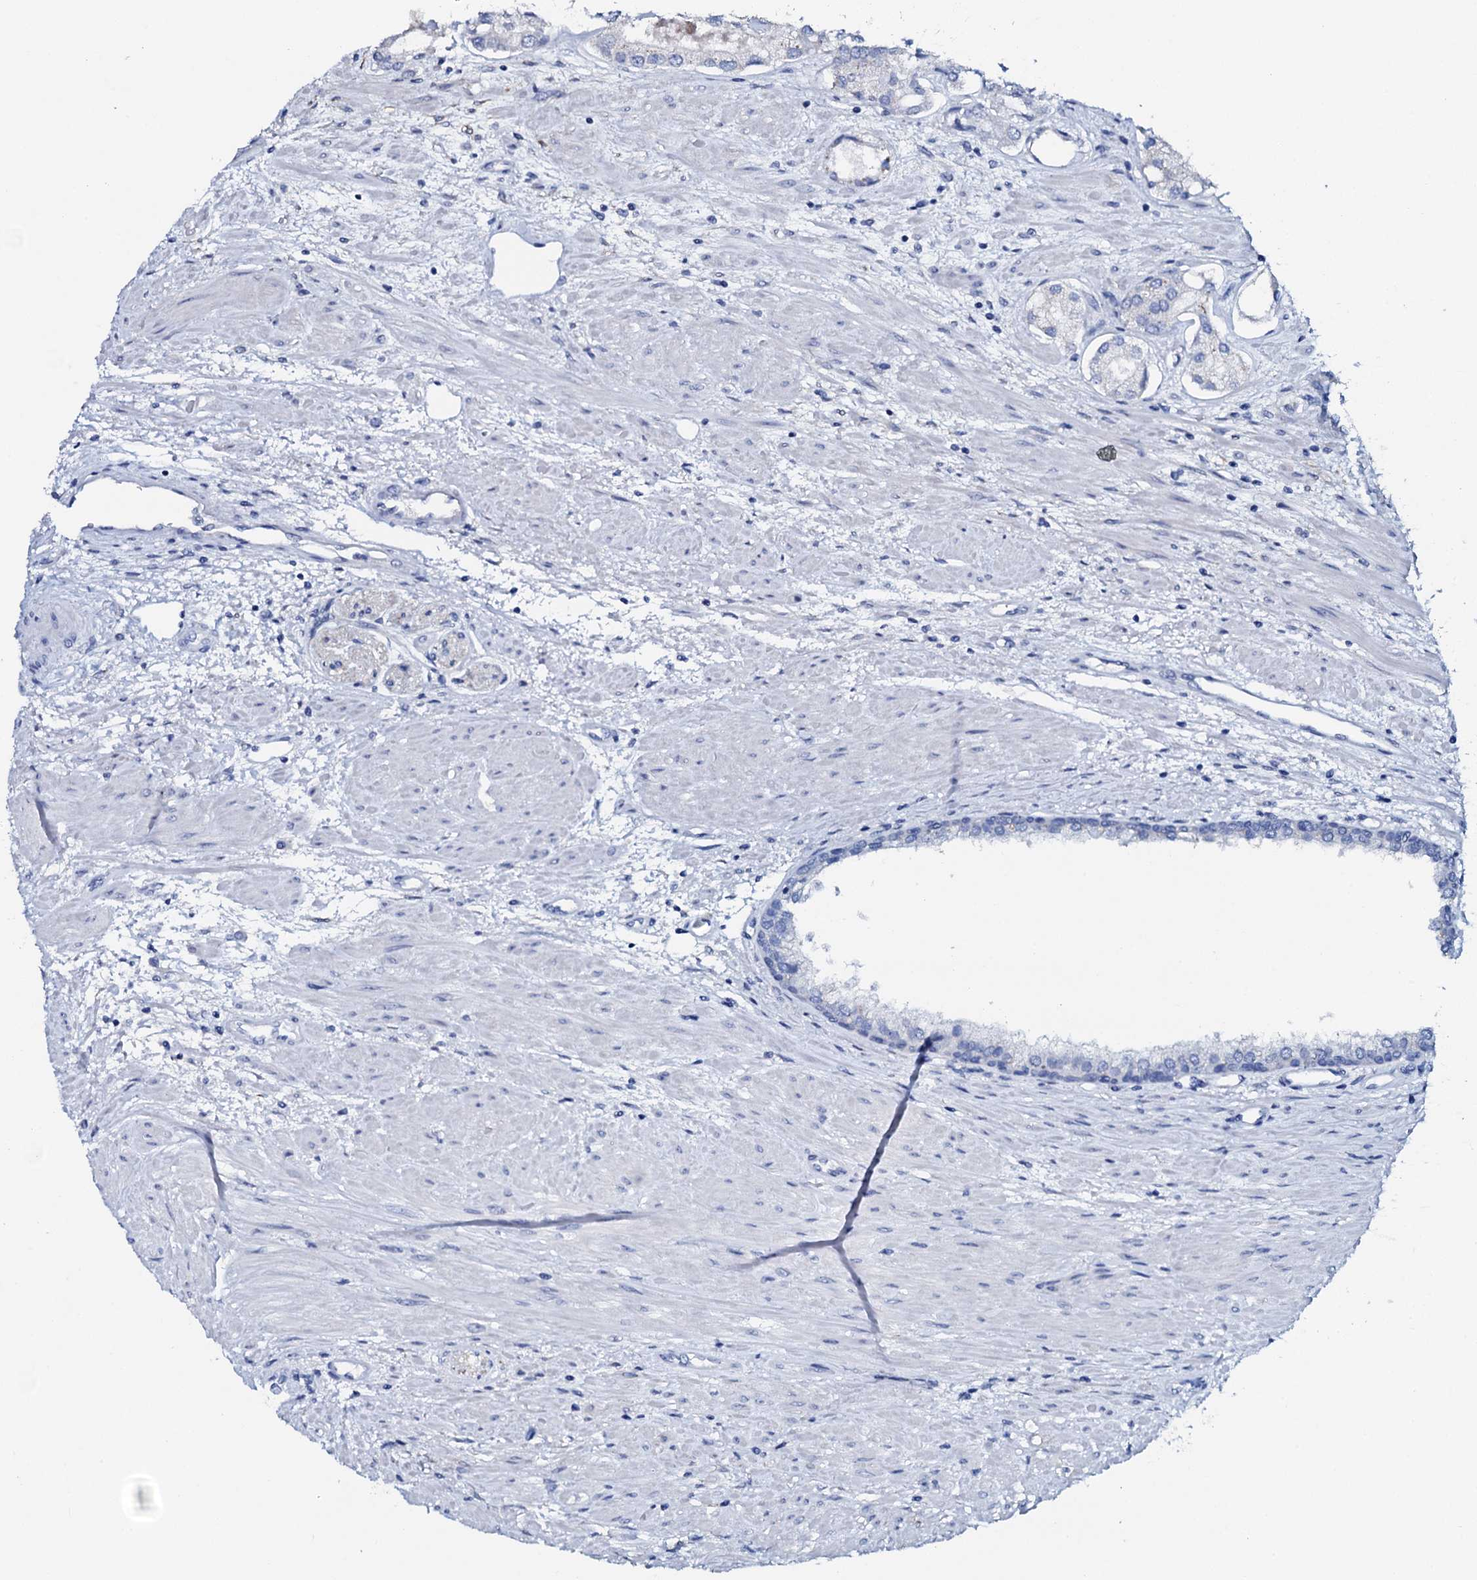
{"staining": {"intensity": "negative", "quantity": "none", "location": "none"}, "tissue": "prostate cancer", "cell_type": "Tumor cells", "image_type": "cancer", "snomed": [{"axis": "morphology", "description": "Adenocarcinoma, Low grade"}, {"axis": "topography", "description": "Prostate"}], "caption": "Immunohistochemical staining of prostate cancer demonstrates no significant staining in tumor cells.", "gene": "AMER2", "patient": {"sex": "male", "age": 68}}